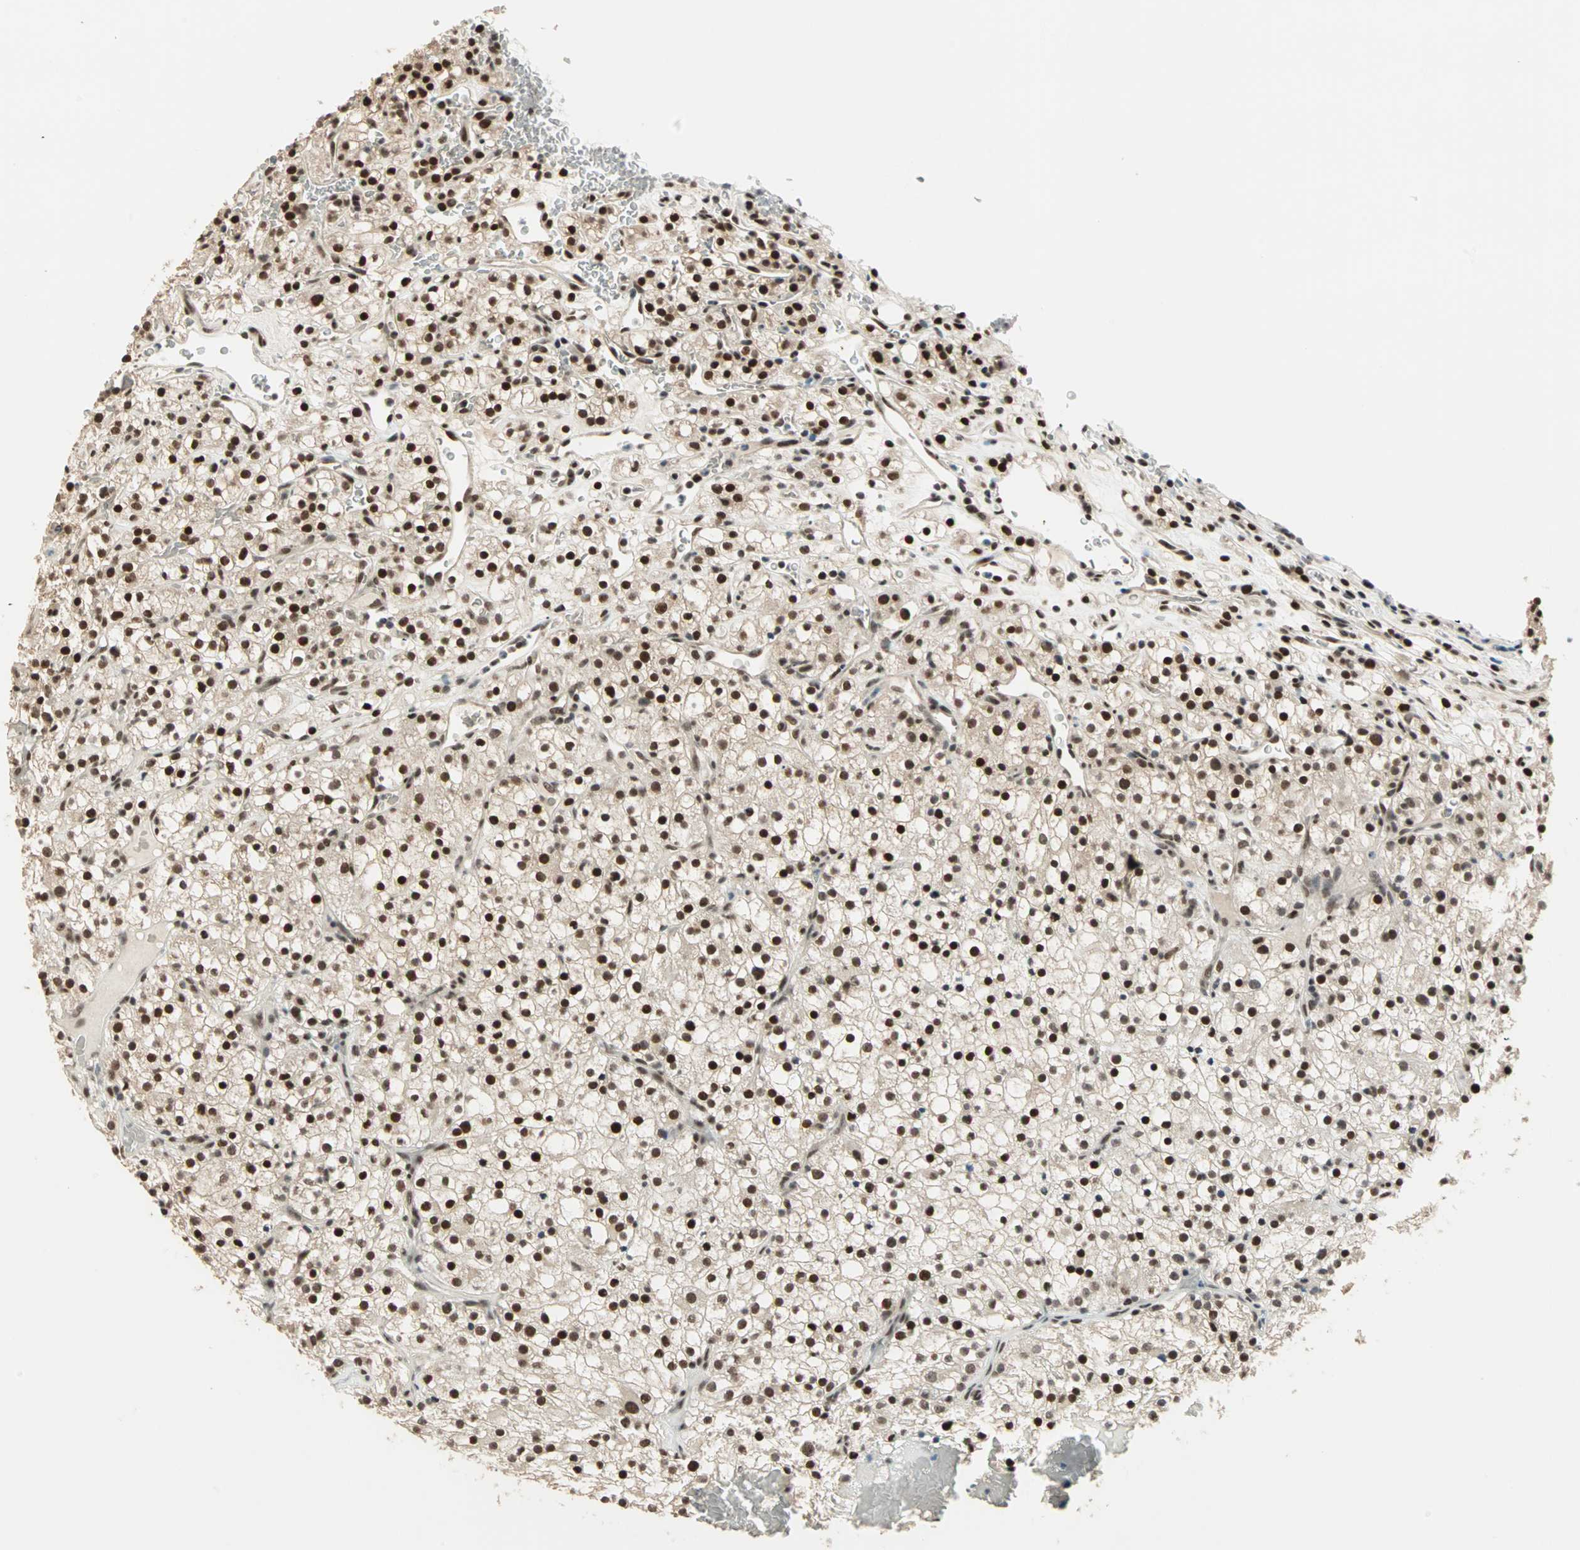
{"staining": {"intensity": "strong", "quantity": ">75%", "location": "nuclear"}, "tissue": "renal cancer", "cell_type": "Tumor cells", "image_type": "cancer", "snomed": [{"axis": "morphology", "description": "Normal tissue, NOS"}, {"axis": "morphology", "description": "Adenocarcinoma, NOS"}, {"axis": "topography", "description": "Kidney"}], "caption": "An IHC image of neoplastic tissue is shown. Protein staining in brown shows strong nuclear positivity in renal cancer within tumor cells.", "gene": "MDC1", "patient": {"sex": "female", "age": 72}}